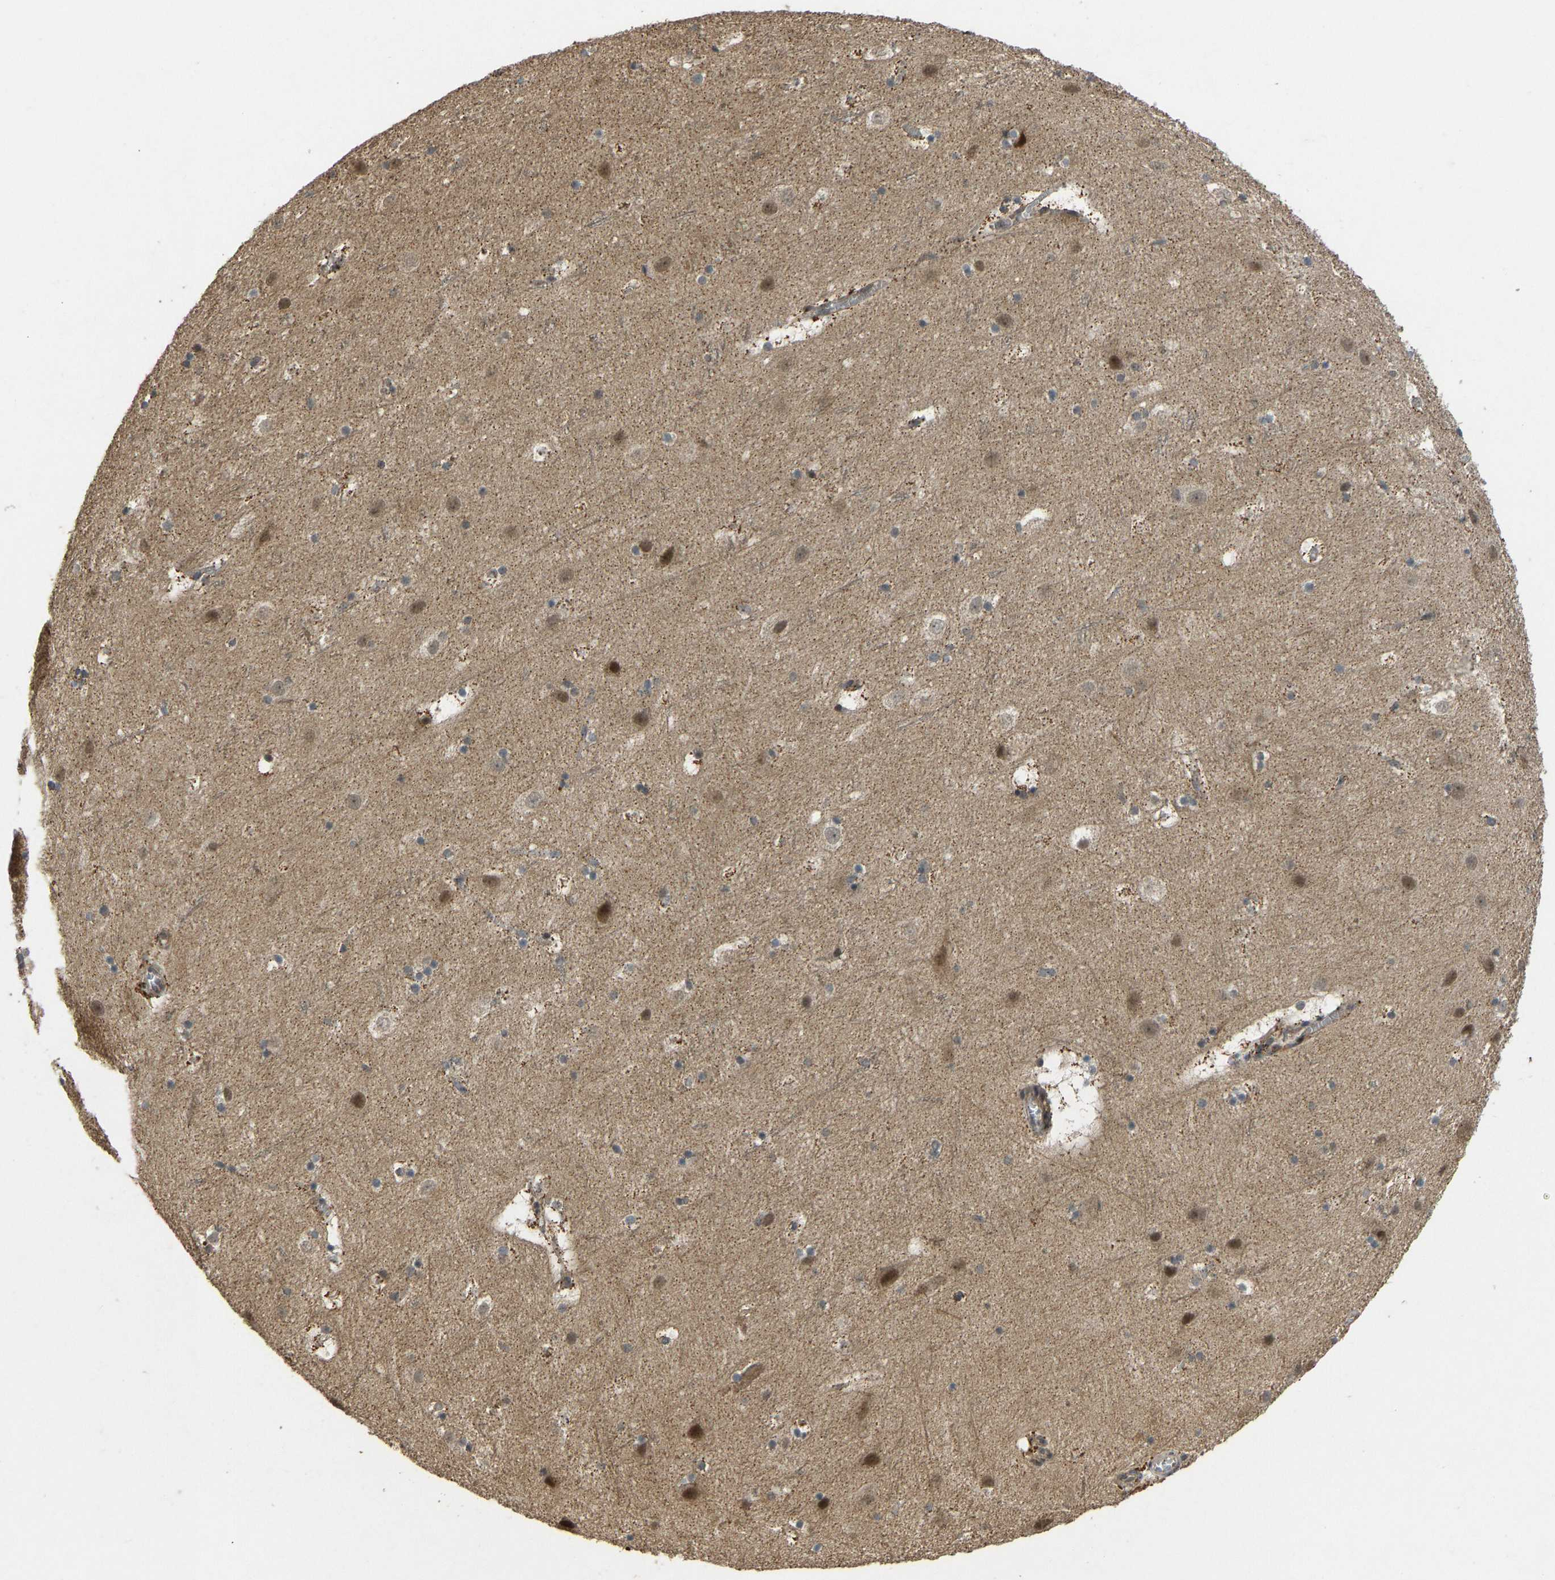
{"staining": {"intensity": "moderate", "quantity": ">75%", "location": "cytoplasmic/membranous"}, "tissue": "cerebral cortex", "cell_type": "Endothelial cells", "image_type": "normal", "snomed": [{"axis": "morphology", "description": "Normal tissue, NOS"}, {"axis": "topography", "description": "Cerebral cortex"}], "caption": "This micrograph displays immunohistochemistry (IHC) staining of unremarkable human cerebral cortex, with medium moderate cytoplasmic/membranous staining in about >75% of endothelial cells.", "gene": "ACADS", "patient": {"sex": "male", "age": 45}}